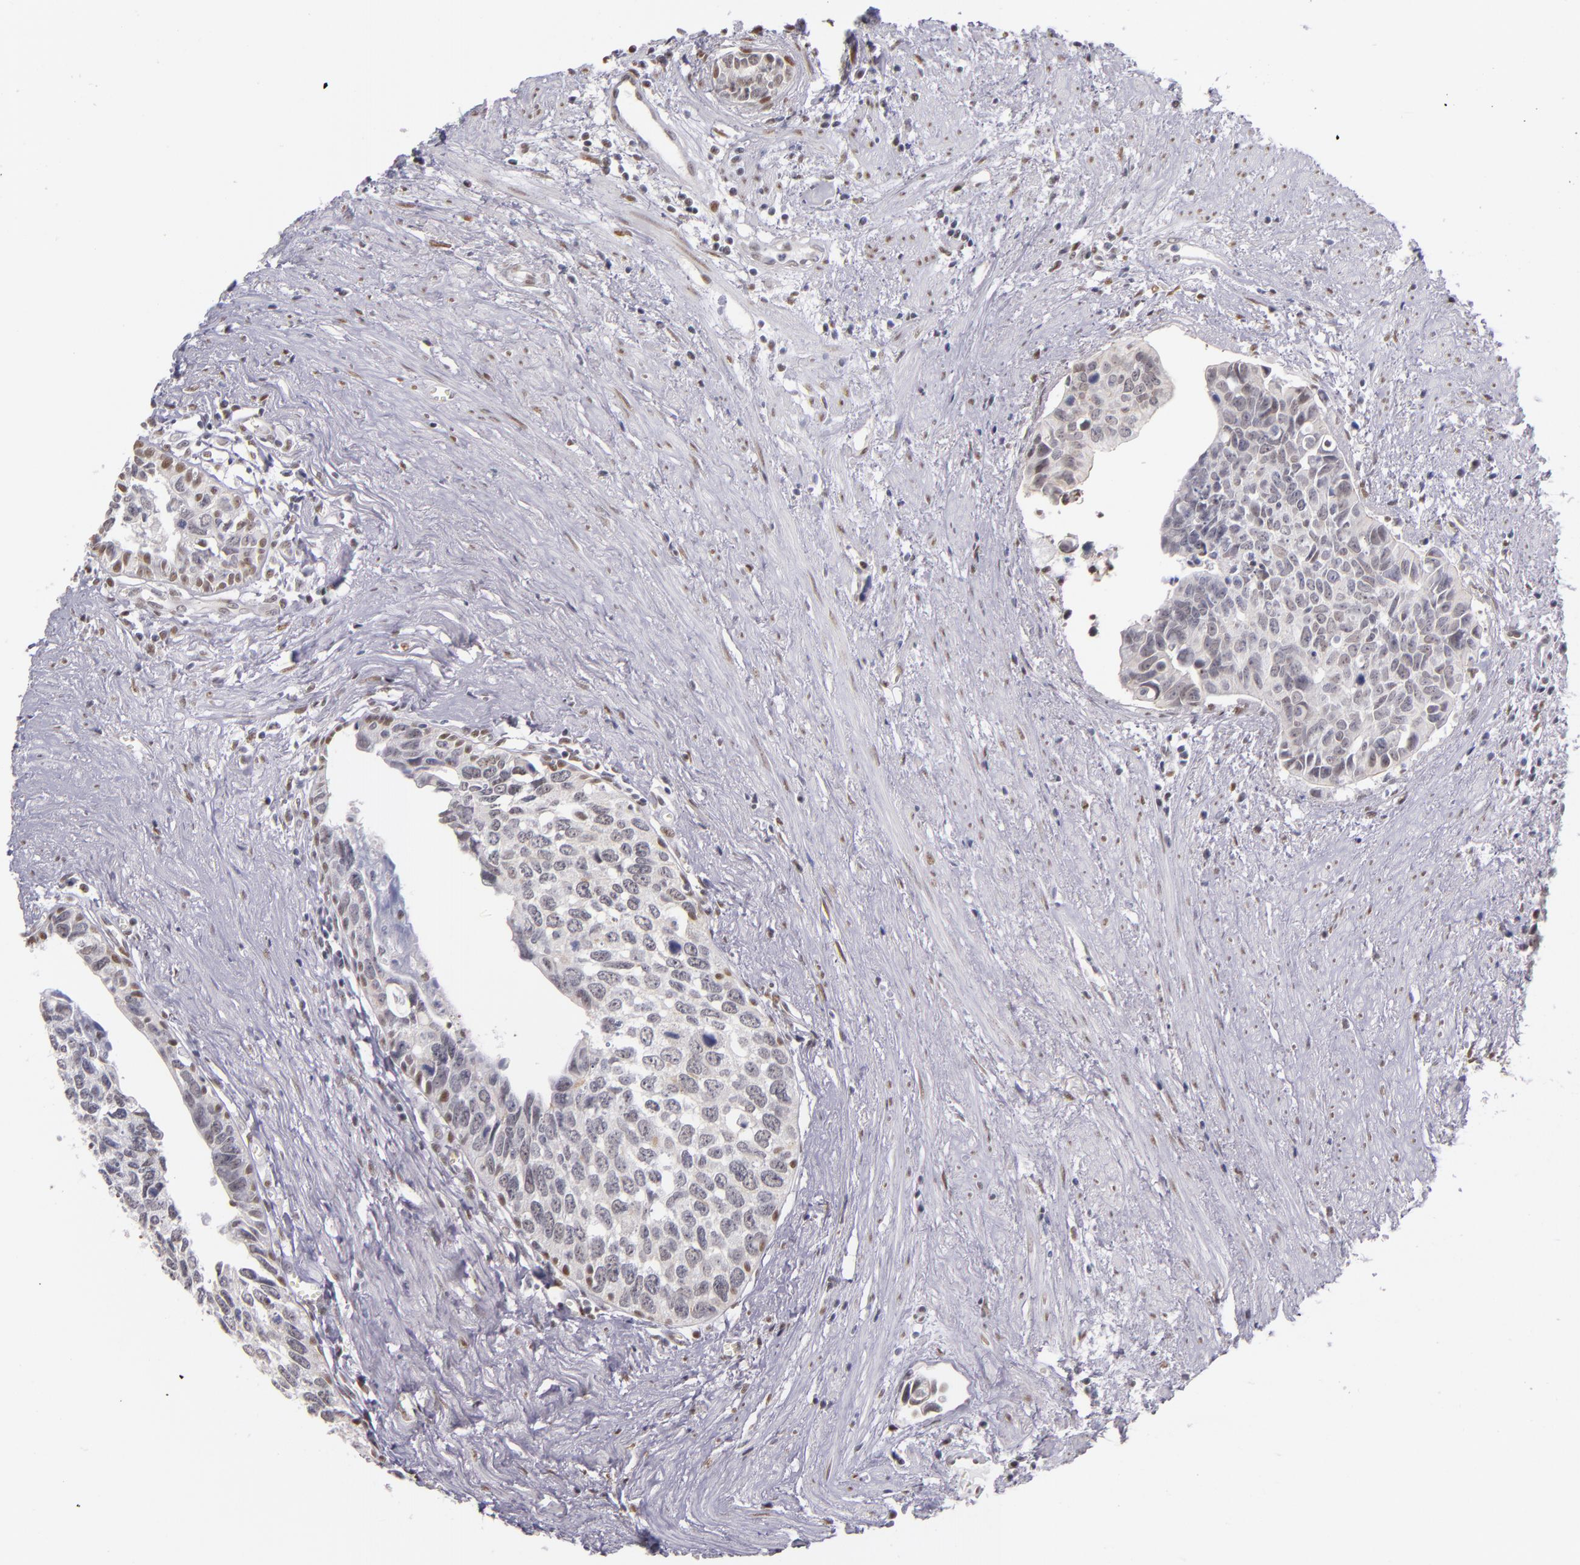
{"staining": {"intensity": "weak", "quantity": "<25%", "location": "nuclear"}, "tissue": "urothelial cancer", "cell_type": "Tumor cells", "image_type": "cancer", "snomed": [{"axis": "morphology", "description": "Urothelial carcinoma, High grade"}, {"axis": "topography", "description": "Urinary bladder"}], "caption": "Histopathology image shows no significant protein expression in tumor cells of urothelial cancer.", "gene": "NCOR2", "patient": {"sex": "male", "age": 81}}